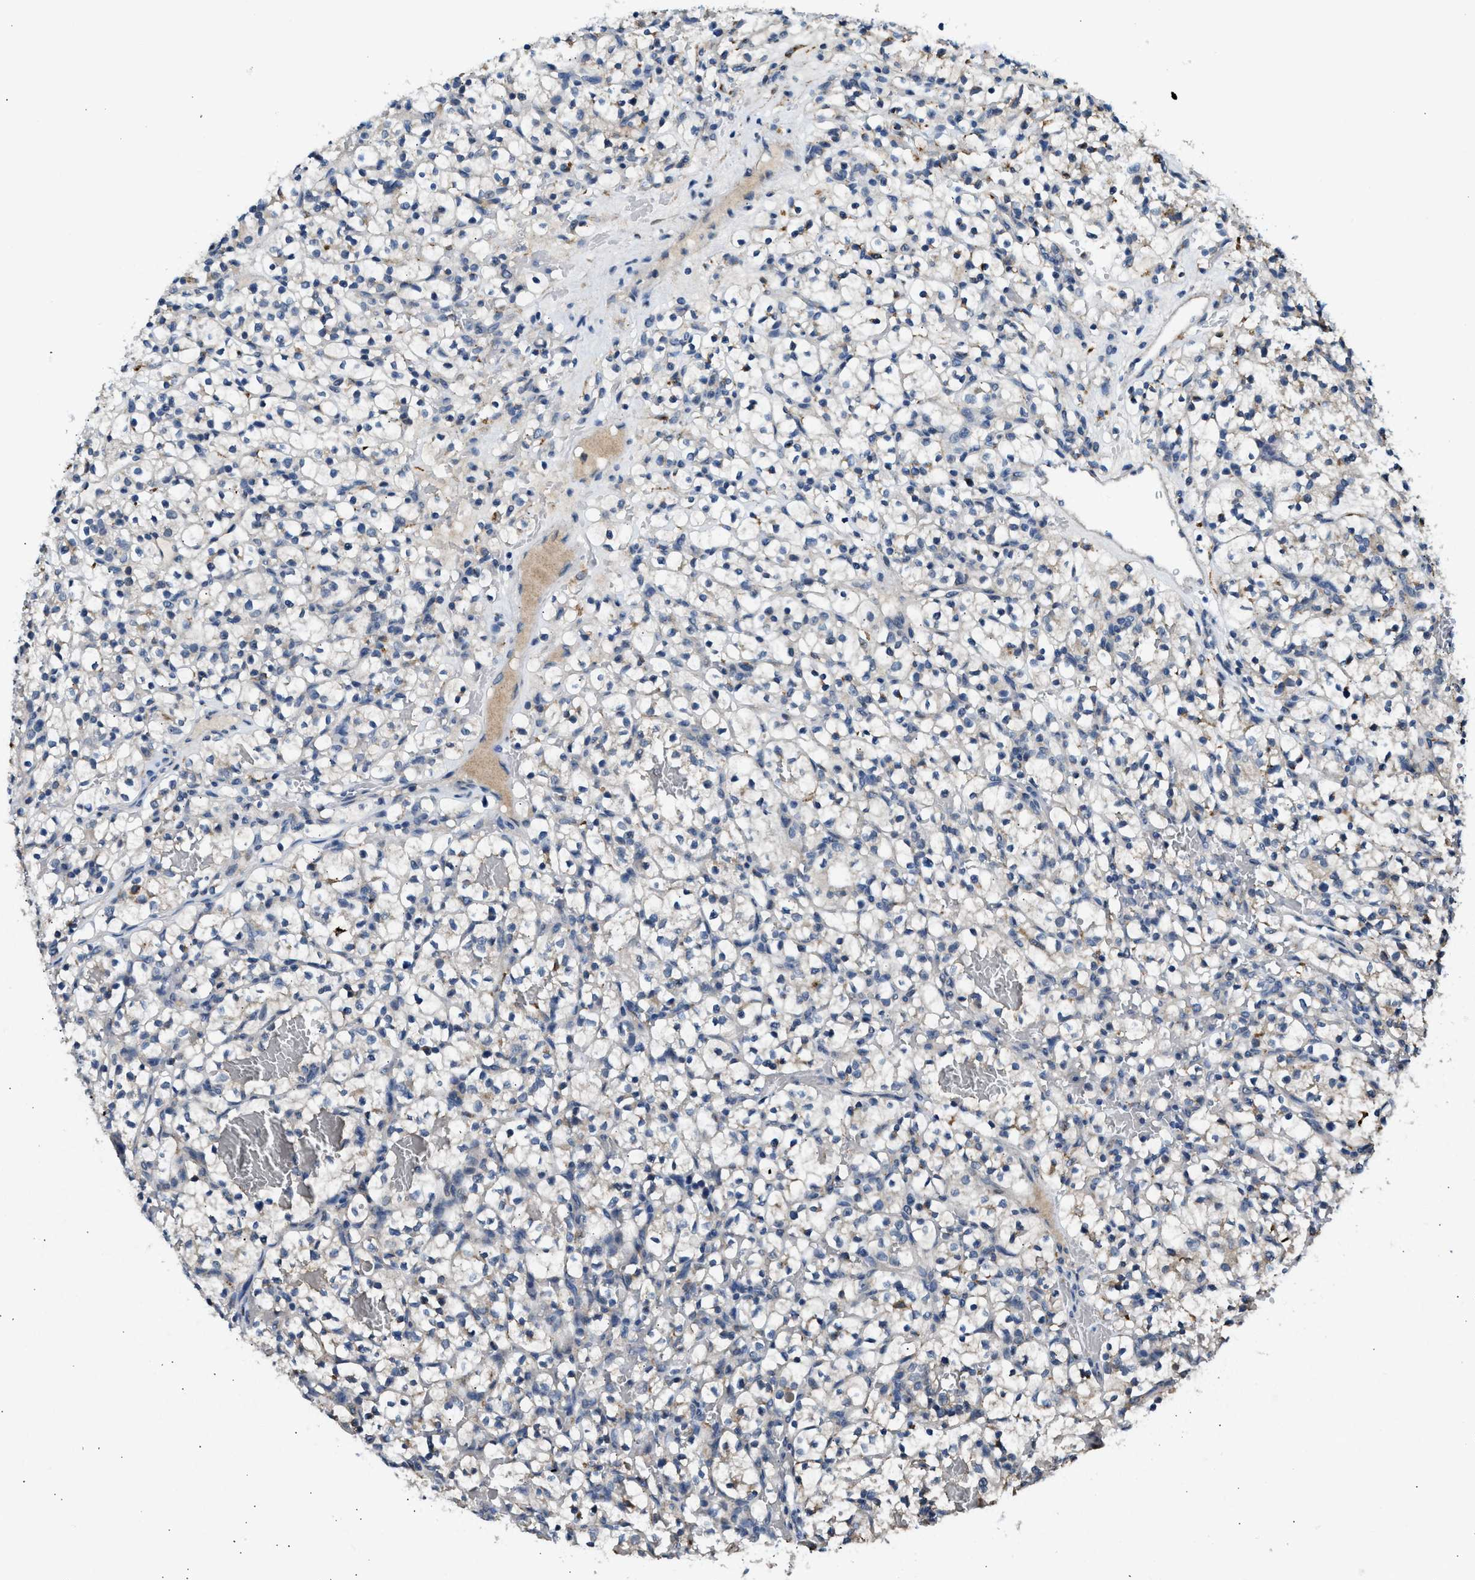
{"staining": {"intensity": "negative", "quantity": "none", "location": "none"}, "tissue": "renal cancer", "cell_type": "Tumor cells", "image_type": "cancer", "snomed": [{"axis": "morphology", "description": "Adenocarcinoma, NOS"}, {"axis": "topography", "description": "Kidney"}], "caption": "An image of adenocarcinoma (renal) stained for a protein demonstrates no brown staining in tumor cells.", "gene": "LRP1", "patient": {"sex": "female", "age": 57}}